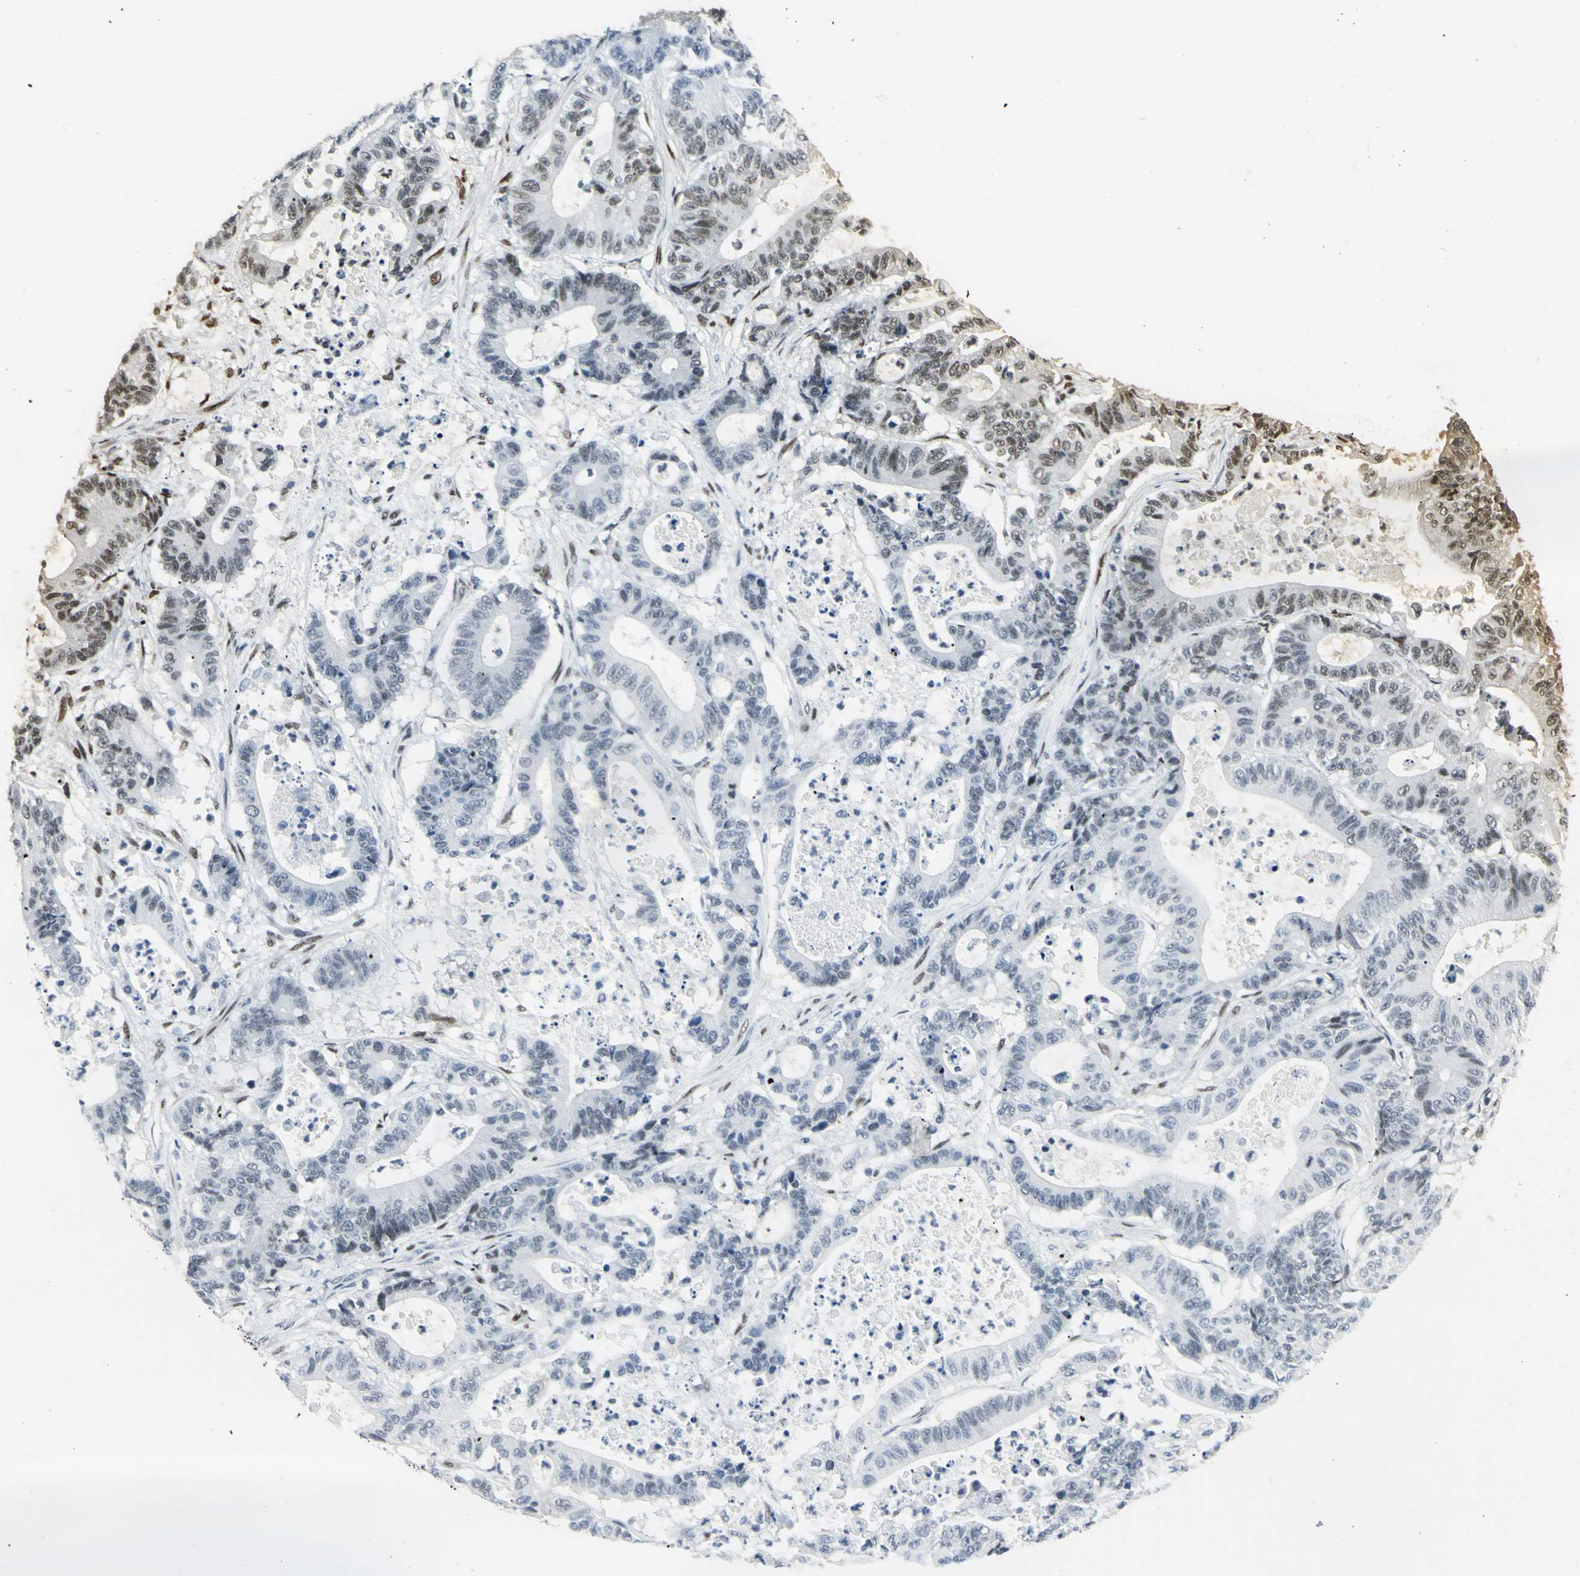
{"staining": {"intensity": "moderate", "quantity": "<25%", "location": "nuclear"}, "tissue": "colorectal cancer", "cell_type": "Tumor cells", "image_type": "cancer", "snomed": [{"axis": "morphology", "description": "Adenocarcinoma, NOS"}, {"axis": "topography", "description": "Colon"}], "caption": "There is low levels of moderate nuclear staining in tumor cells of colorectal cancer (adenocarcinoma), as demonstrated by immunohistochemical staining (brown color).", "gene": "MEIS2", "patient": {"sex": "female", "age": 84}}